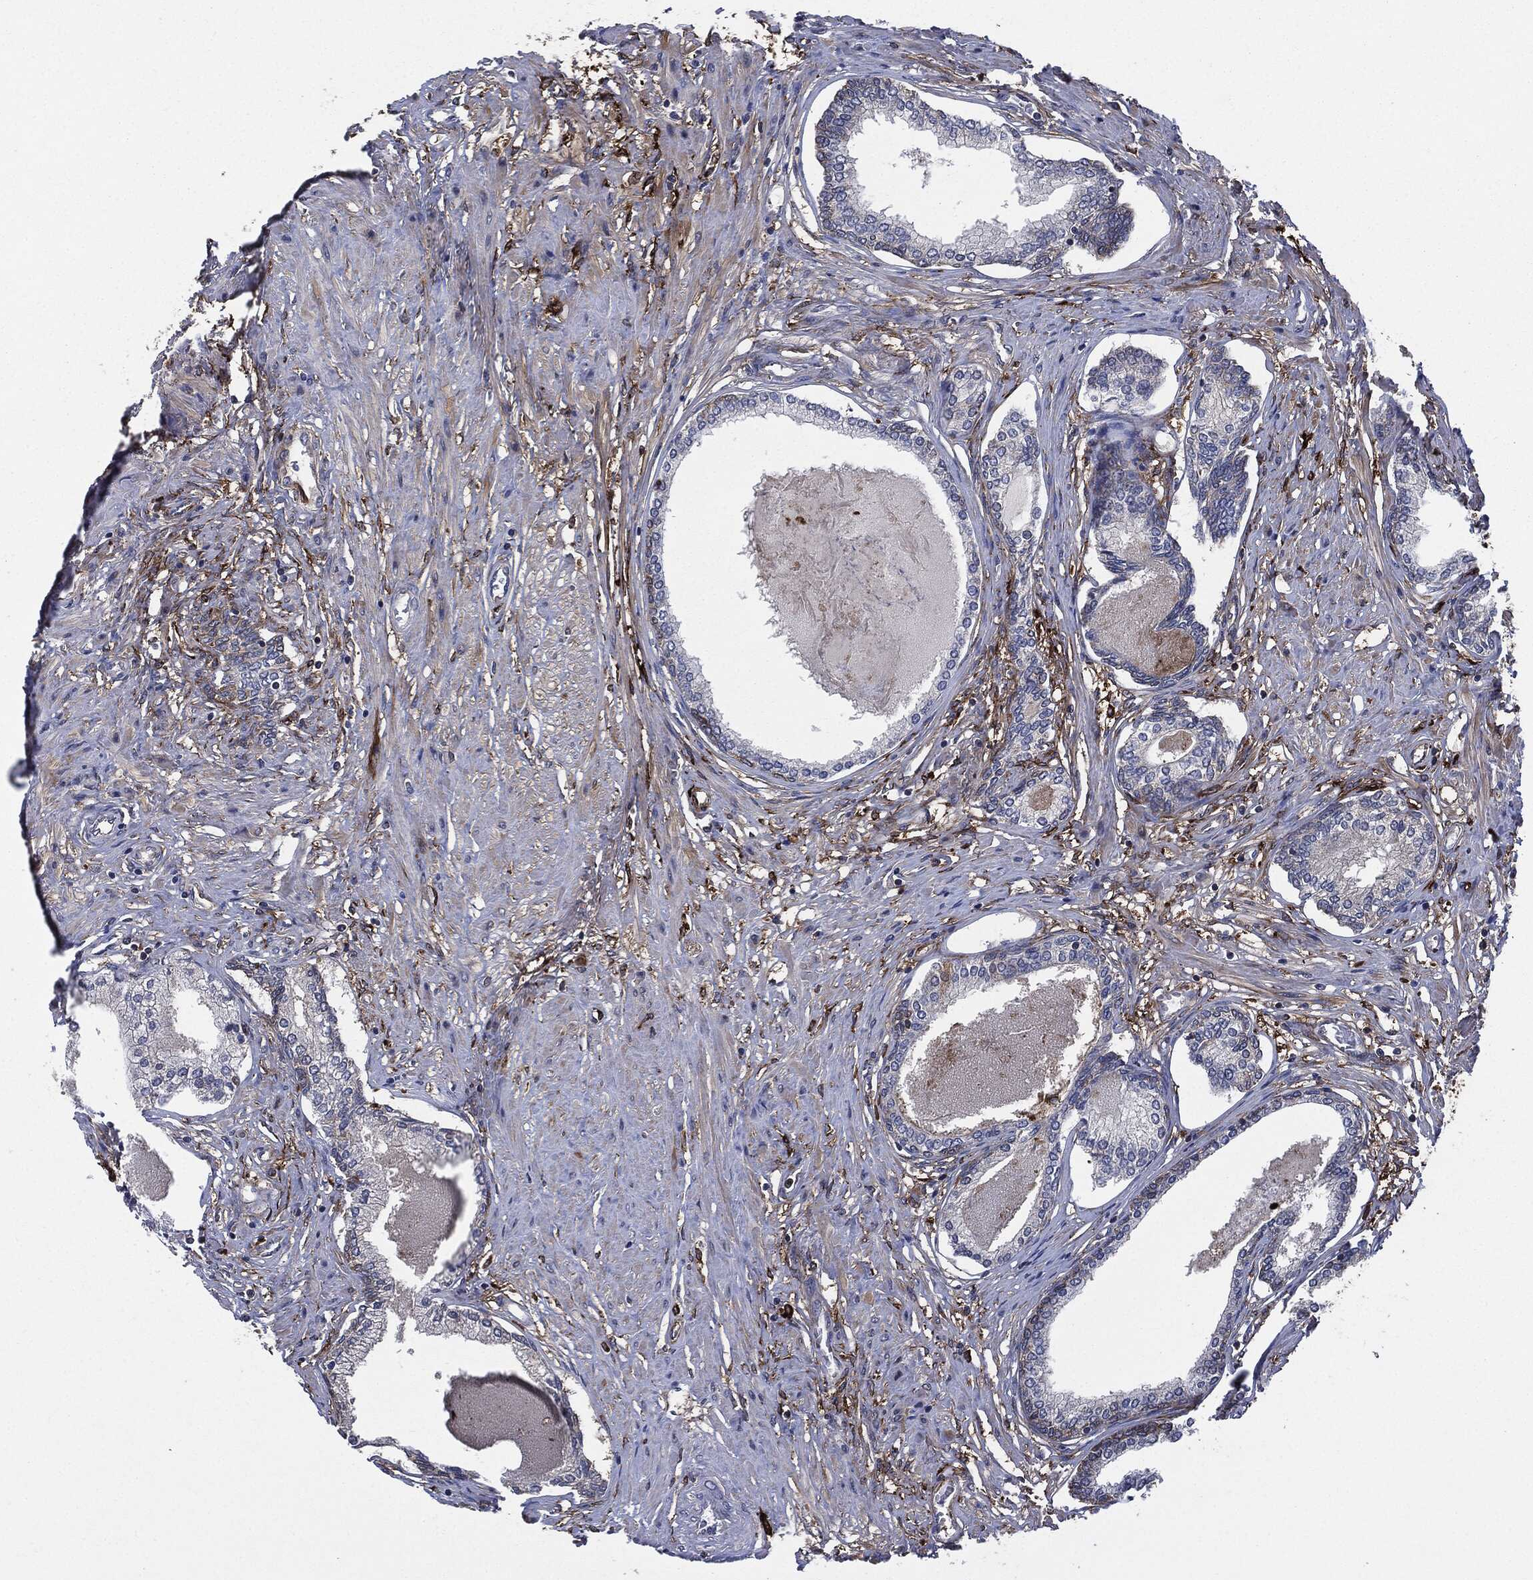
{"staining": {"intensity": "negative", "quantity": "none", "location": "none"}, "tissue": "prostate cancer", "cell_type": "Tumor cells", "image_type": "cancer", "snomed": [{"axis": "morphology", "description": "Adenocarcinoma, Low grade"}, {"axis": "topography", "description": "Prostate and seminal vesicle, NOS"}], "caption": "Prostate cancer stained for a protein using immunohistochemistry displays no staining tumor cells.", "gene": "TMEM11", "patient": {"sex": "male", "age": 61}}